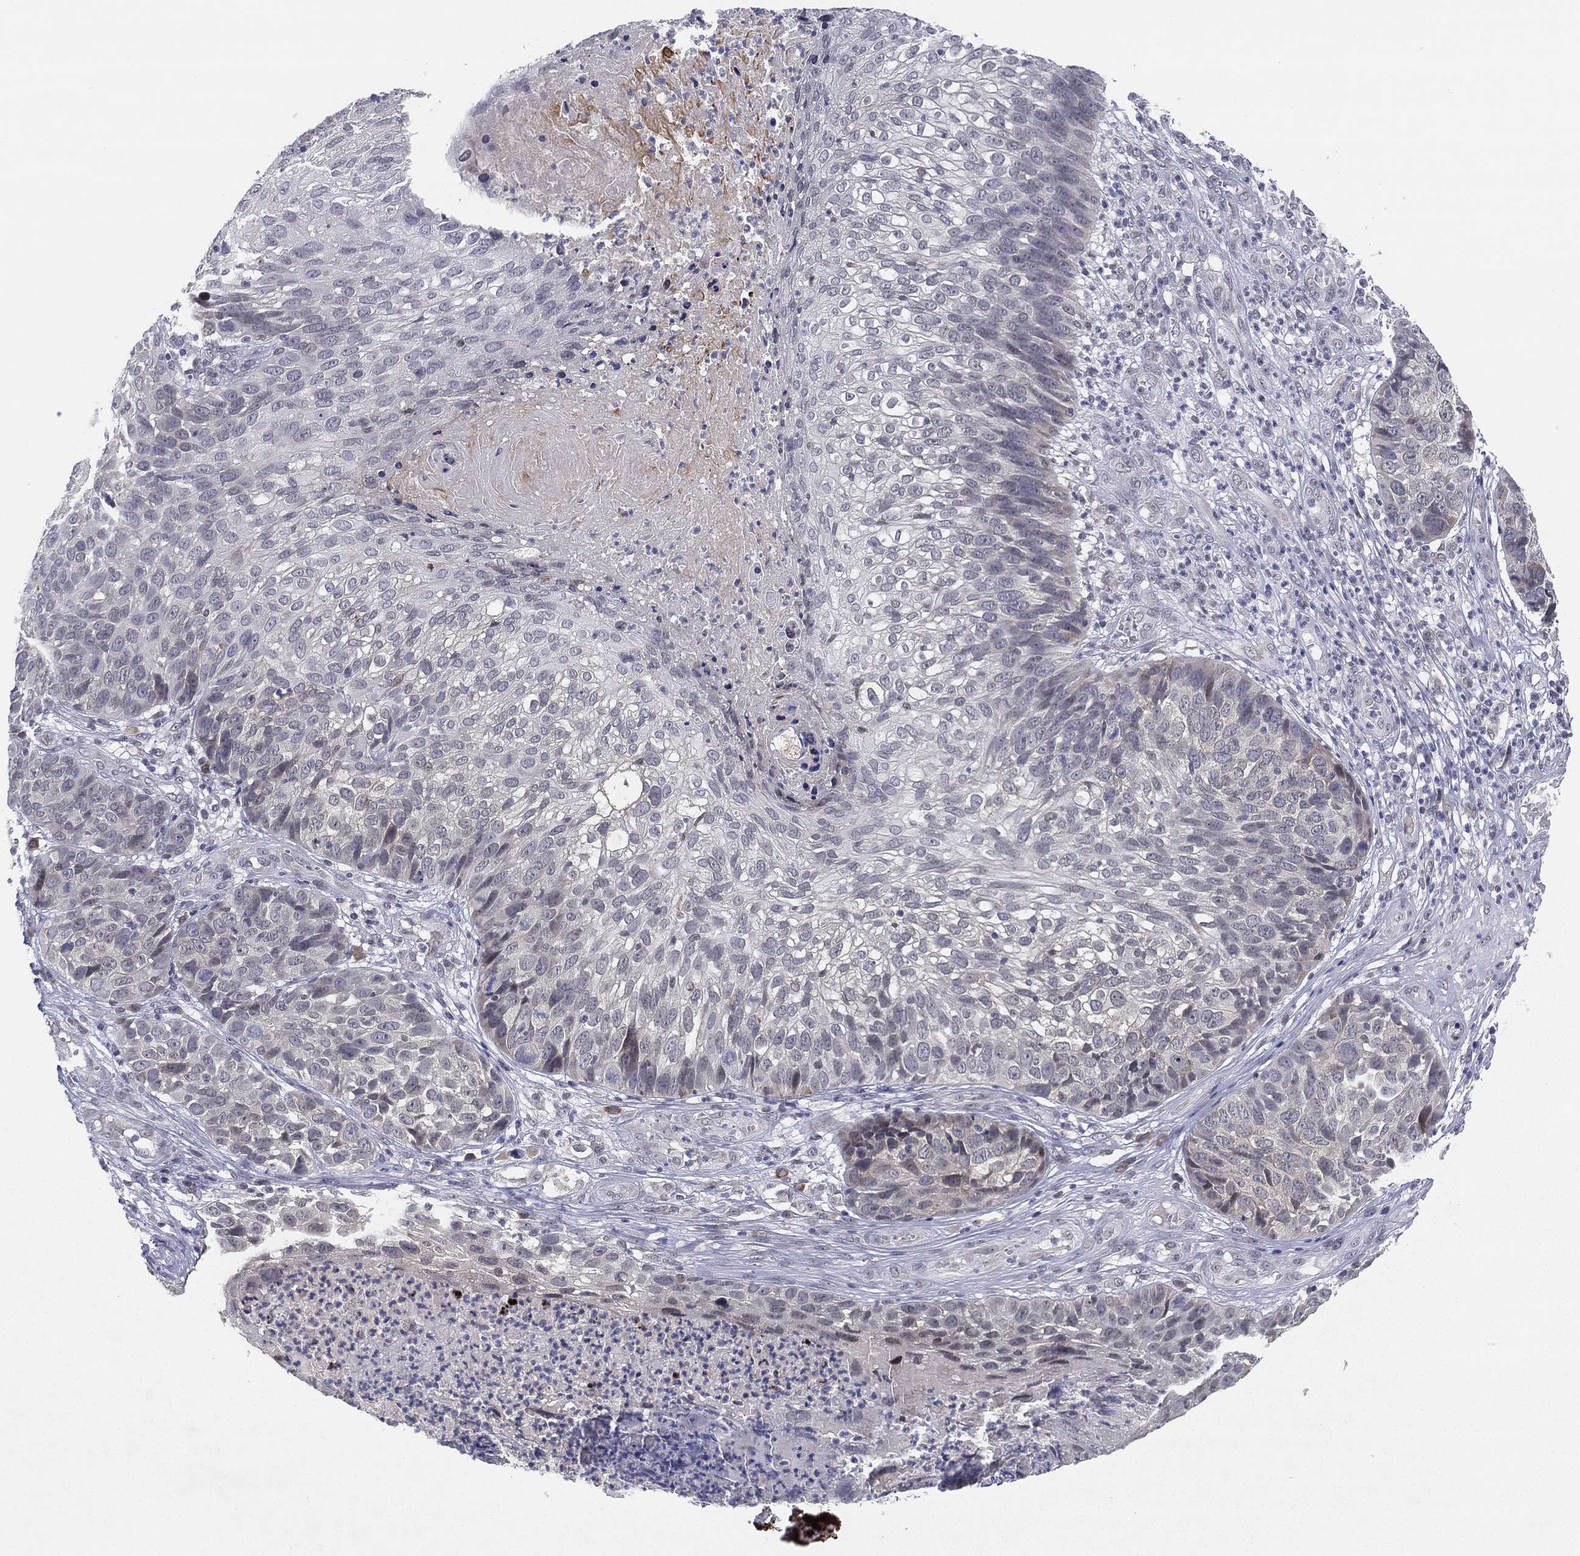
{"staining": {"intensity": "negative", "quantity": "none", "location": "none"}, "tissue": "skin cancer", "cell_type": "Tumor cells", "image_type": "cancer", "snomed": [{"axis": "morphology", "description": "Squamous cell carcinoma, NOS"}, {"axis": "topography", "description": "Skin"}], "caption": "This is an IHC histopathology image of human skin cancer (squamous cell carcinoma). There is no staining in tumor cells.", "gene": "MS4A8", "patient": {"sex": "male", "age": 92}}